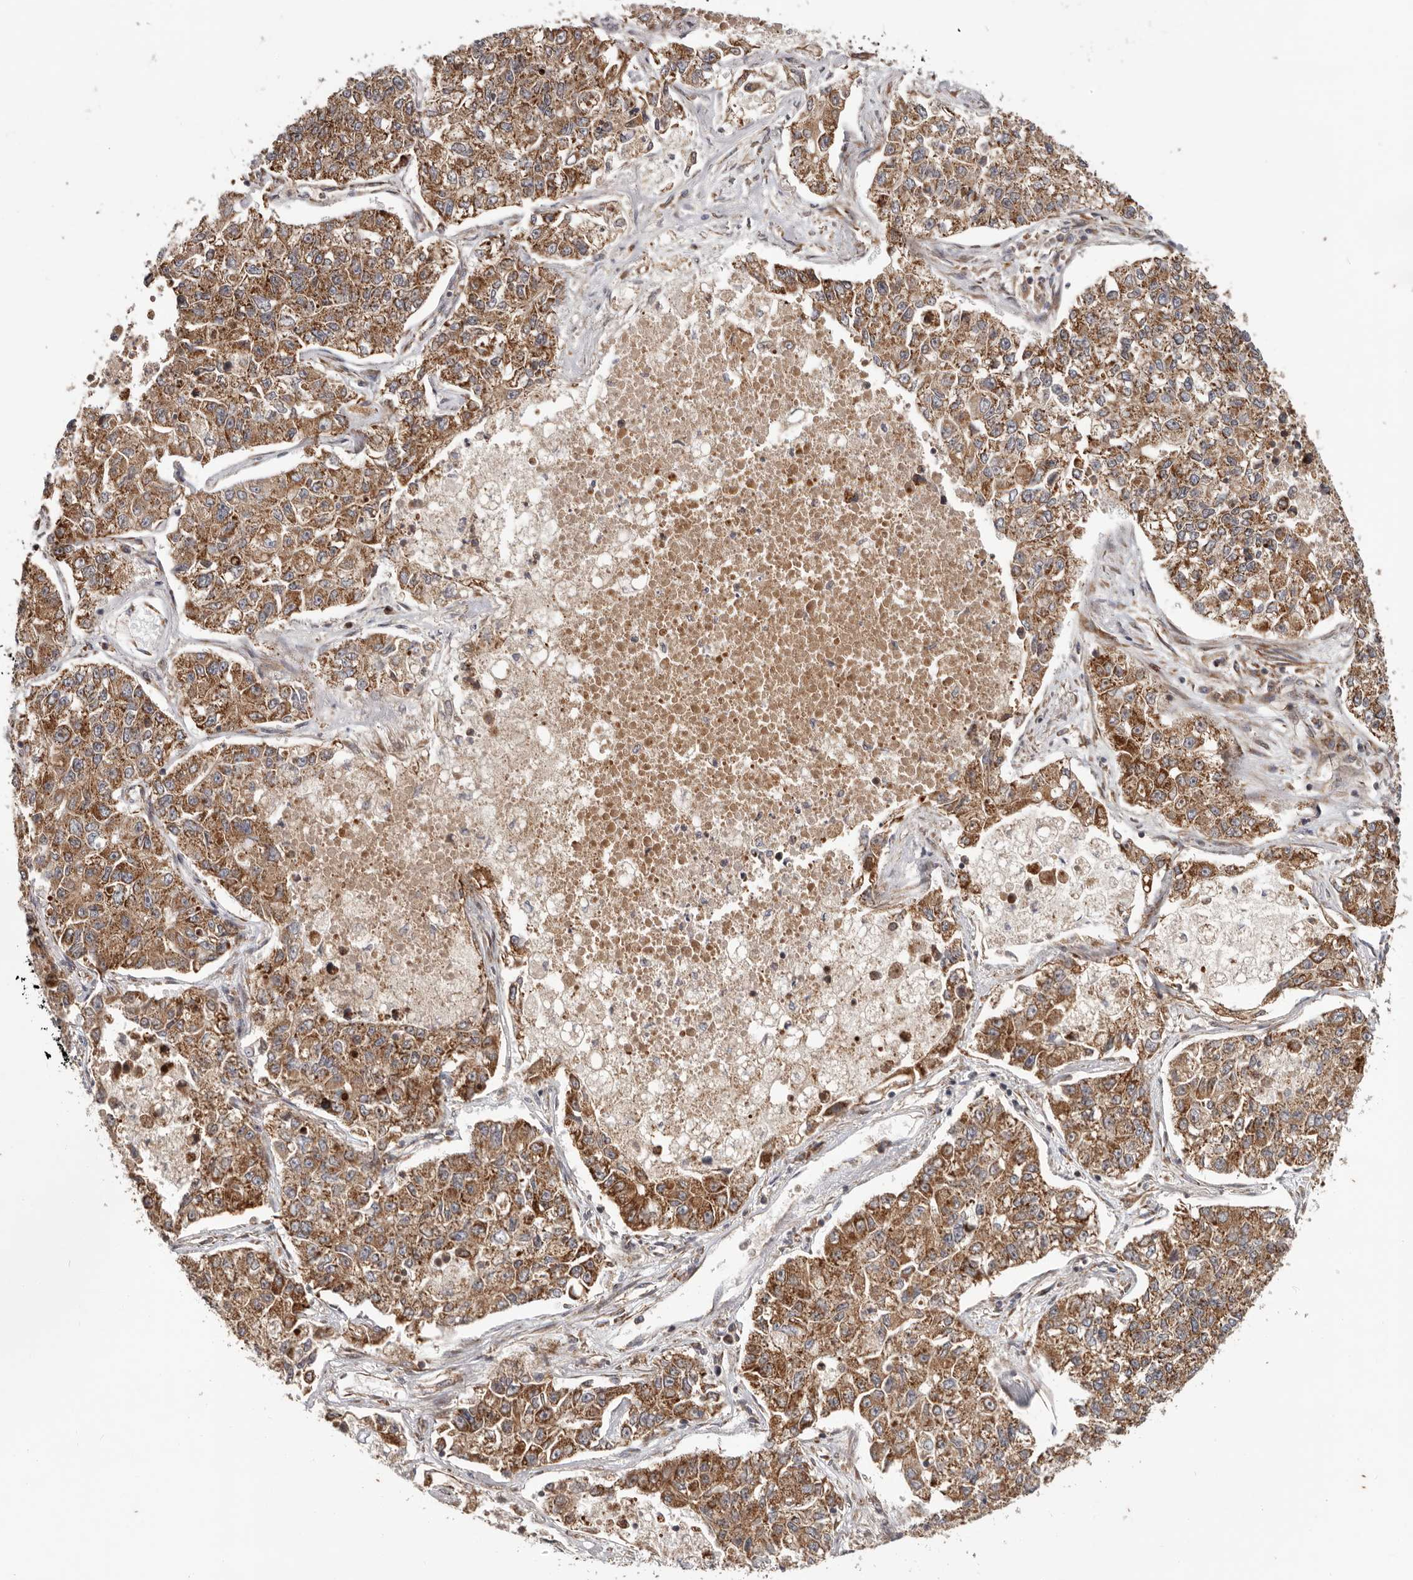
{"staining": {"intensity": "moderate", "quantity": ">75%", "location": "cytoplasmic/membranous"}, "tissue": "lung cancer", "cell_type": "Tumor cells", "image_type": "cancer", "snomed": [{"axis": "morphology", "description": "Adenocarcinoma, NOS"}, {"axis": "topography", "description": "Lung"}], "caption": "Protein expression analysis of lung cancer (adenocarcinoma) reveals moderate cytoplasmic/membranous positivity in about >75% of tumor cells. (DAB IHC, brown staining for protein, blue staining for nuclei).", "gene": "MRPS10", "patient": {"sex": "male", "age": 49}}